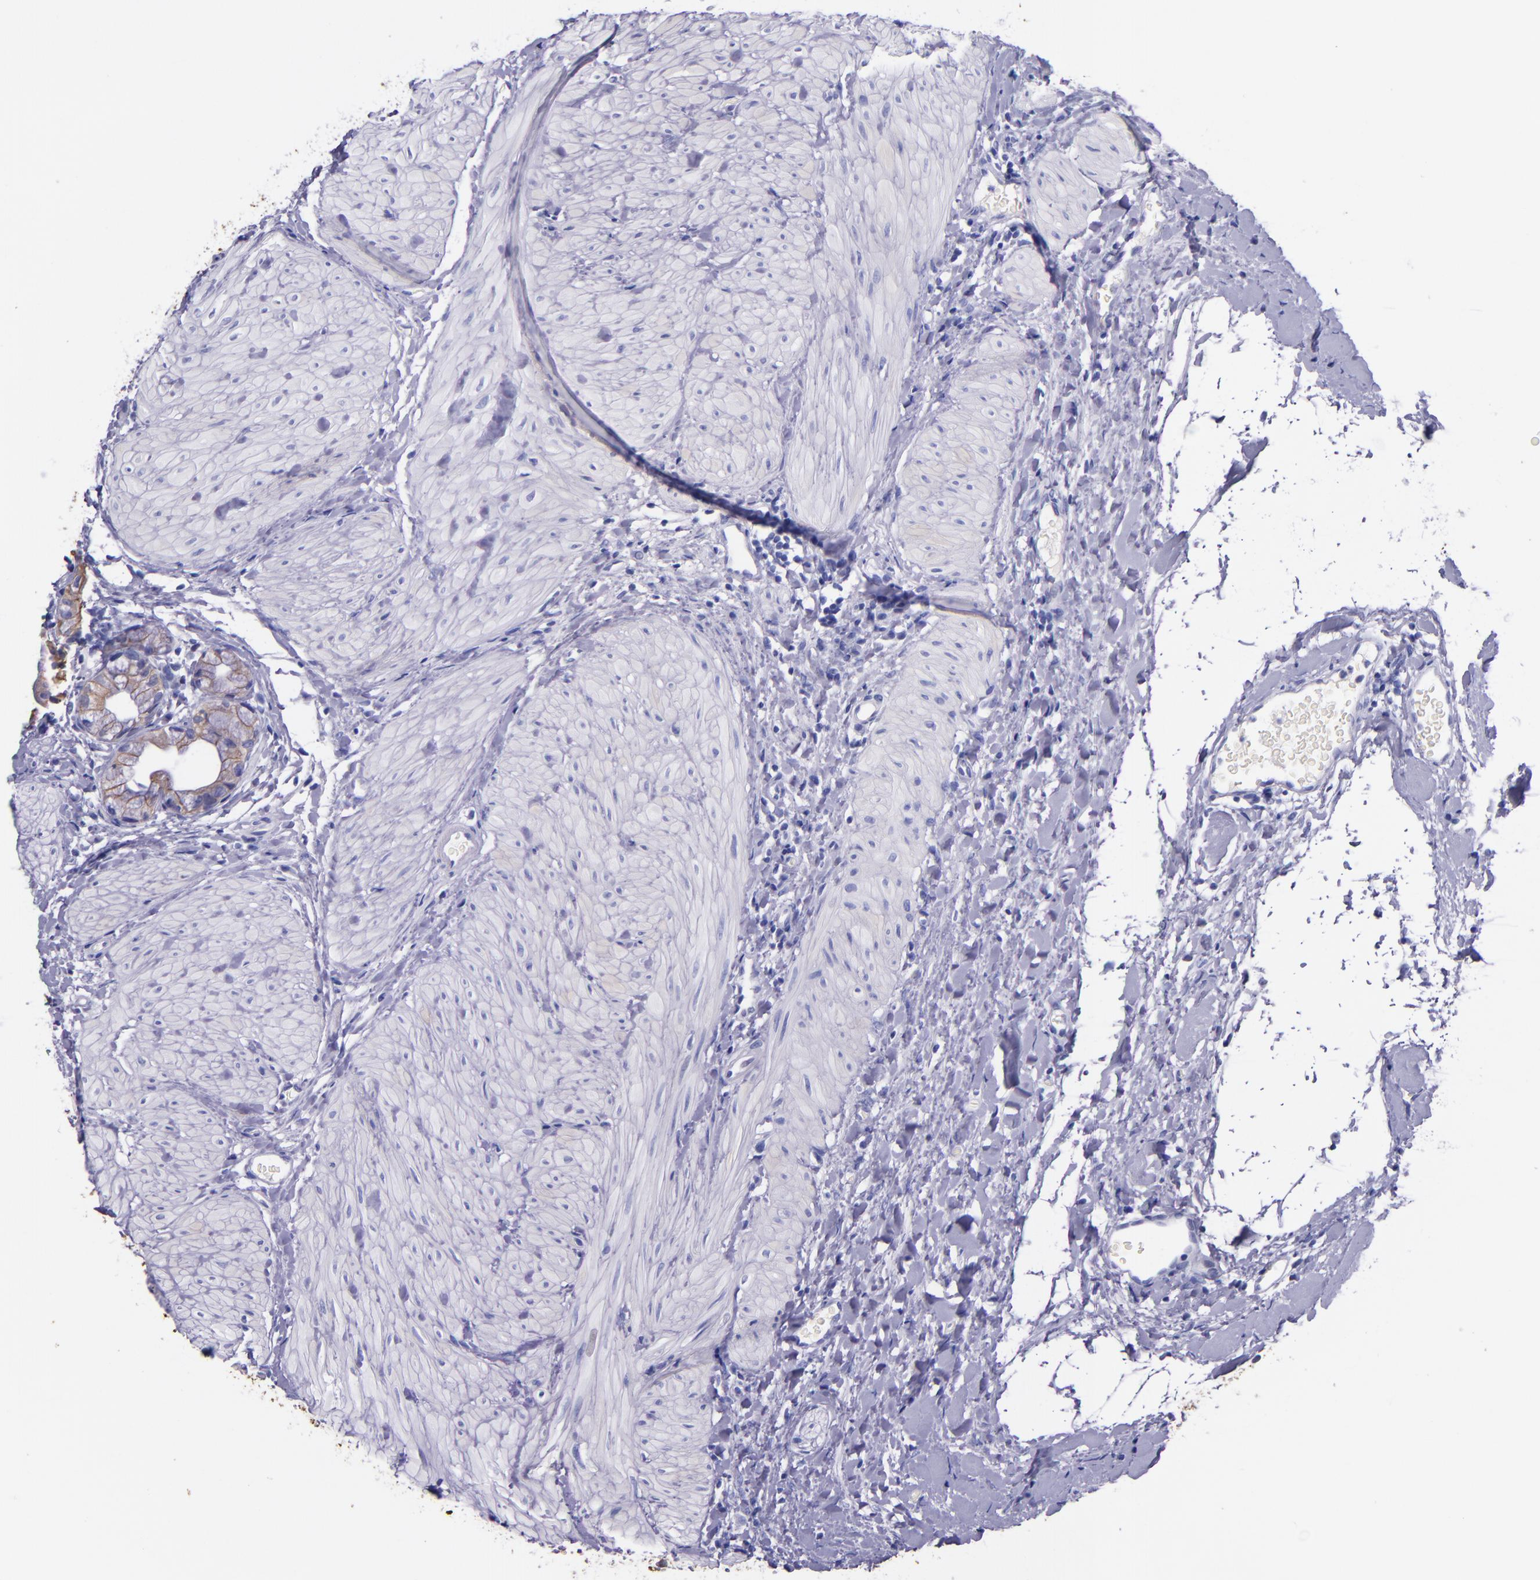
{"staining": {"intensity": "moderate", "quantity": ">75%", "location": "cytoplasmic/membranous"}, "tissue": "gallbladder", "cell_type": "Glandular cells", "image_type": "normal", "snomed": [{"axis": "morphology", "description": "Normal tissue, NOS"}, {"axis": "morphology", "description": "Inflammation, NOS"}, {"axis": "topography", "description": "Gallbladder"}], "caption": "Protein analysis of normal gallbladder reveals moderate cytoplasmic/membranous staining in approximately >75% of glandular cells. The staining is performed using DAB brown chromogen to label protein expression. The nuclei are counter-stained blue using hematoxylin.", "gene": "KRT4", "patient": {"sex": "male", "age": 66}}